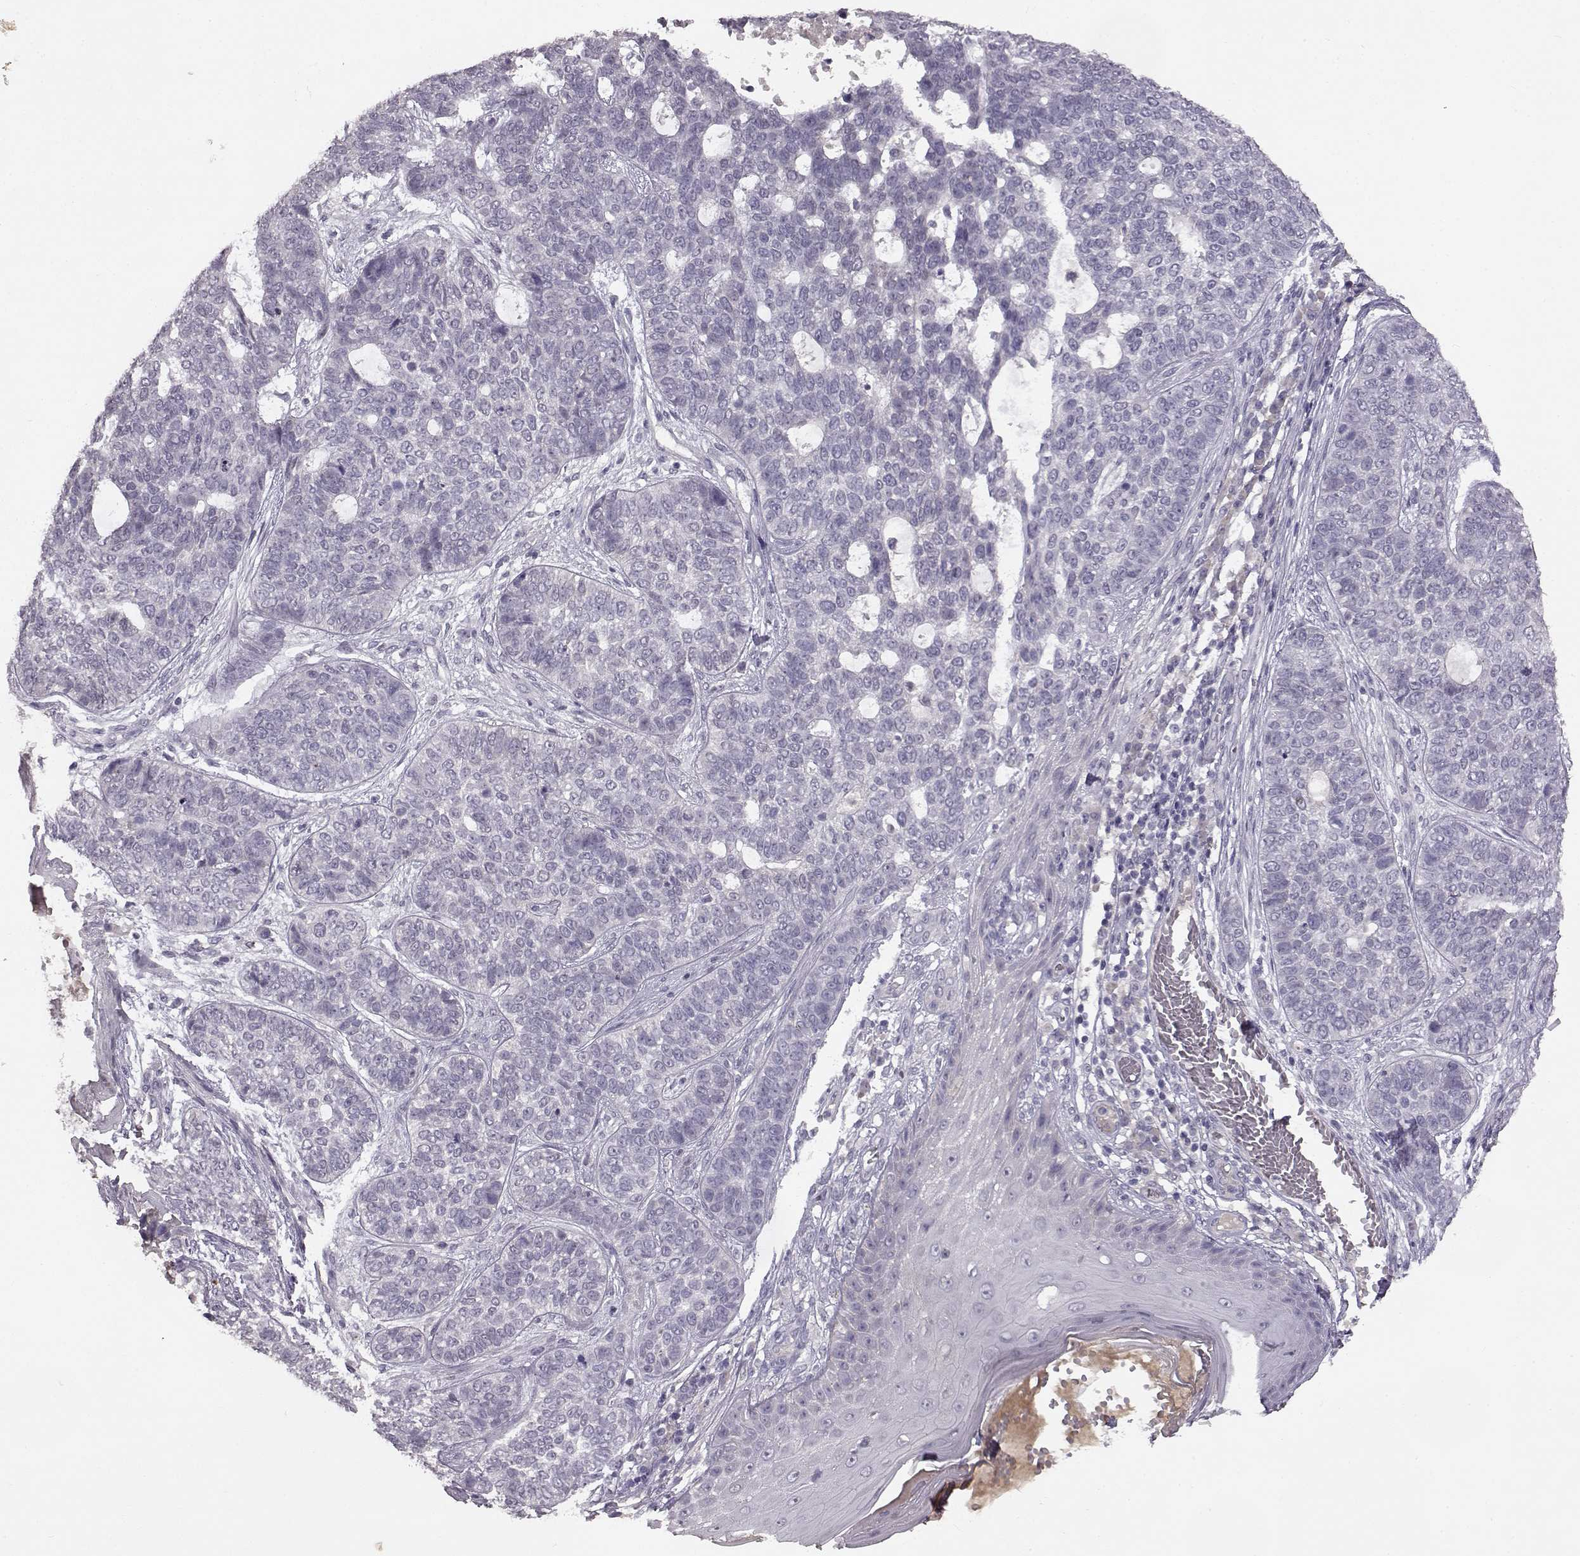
{"staining": {"intensity": "negative", "quantity": "none", "location": "none"}, "tissue": "skin cancer", "cell_type": "Tumor cells", "image_type": "cancer", "snomed": [{"axis": "morphology", "description": "Basal cell carcinoma"}, {"axis": "topography", "description": "Skin"}], "caption": "DAB immunohistochemical staining of skin cancer demonstrates no significant staining in tumor cells. The staining was performed using DAB (3,3'-diaminobenzidine) to visualize the protein expression in brown, while the nuclei were stained in blue with hematoxylin (Magnification: 20x).", "gene": "SPAG17", "patient": {"sex": "female", "age": 69}}